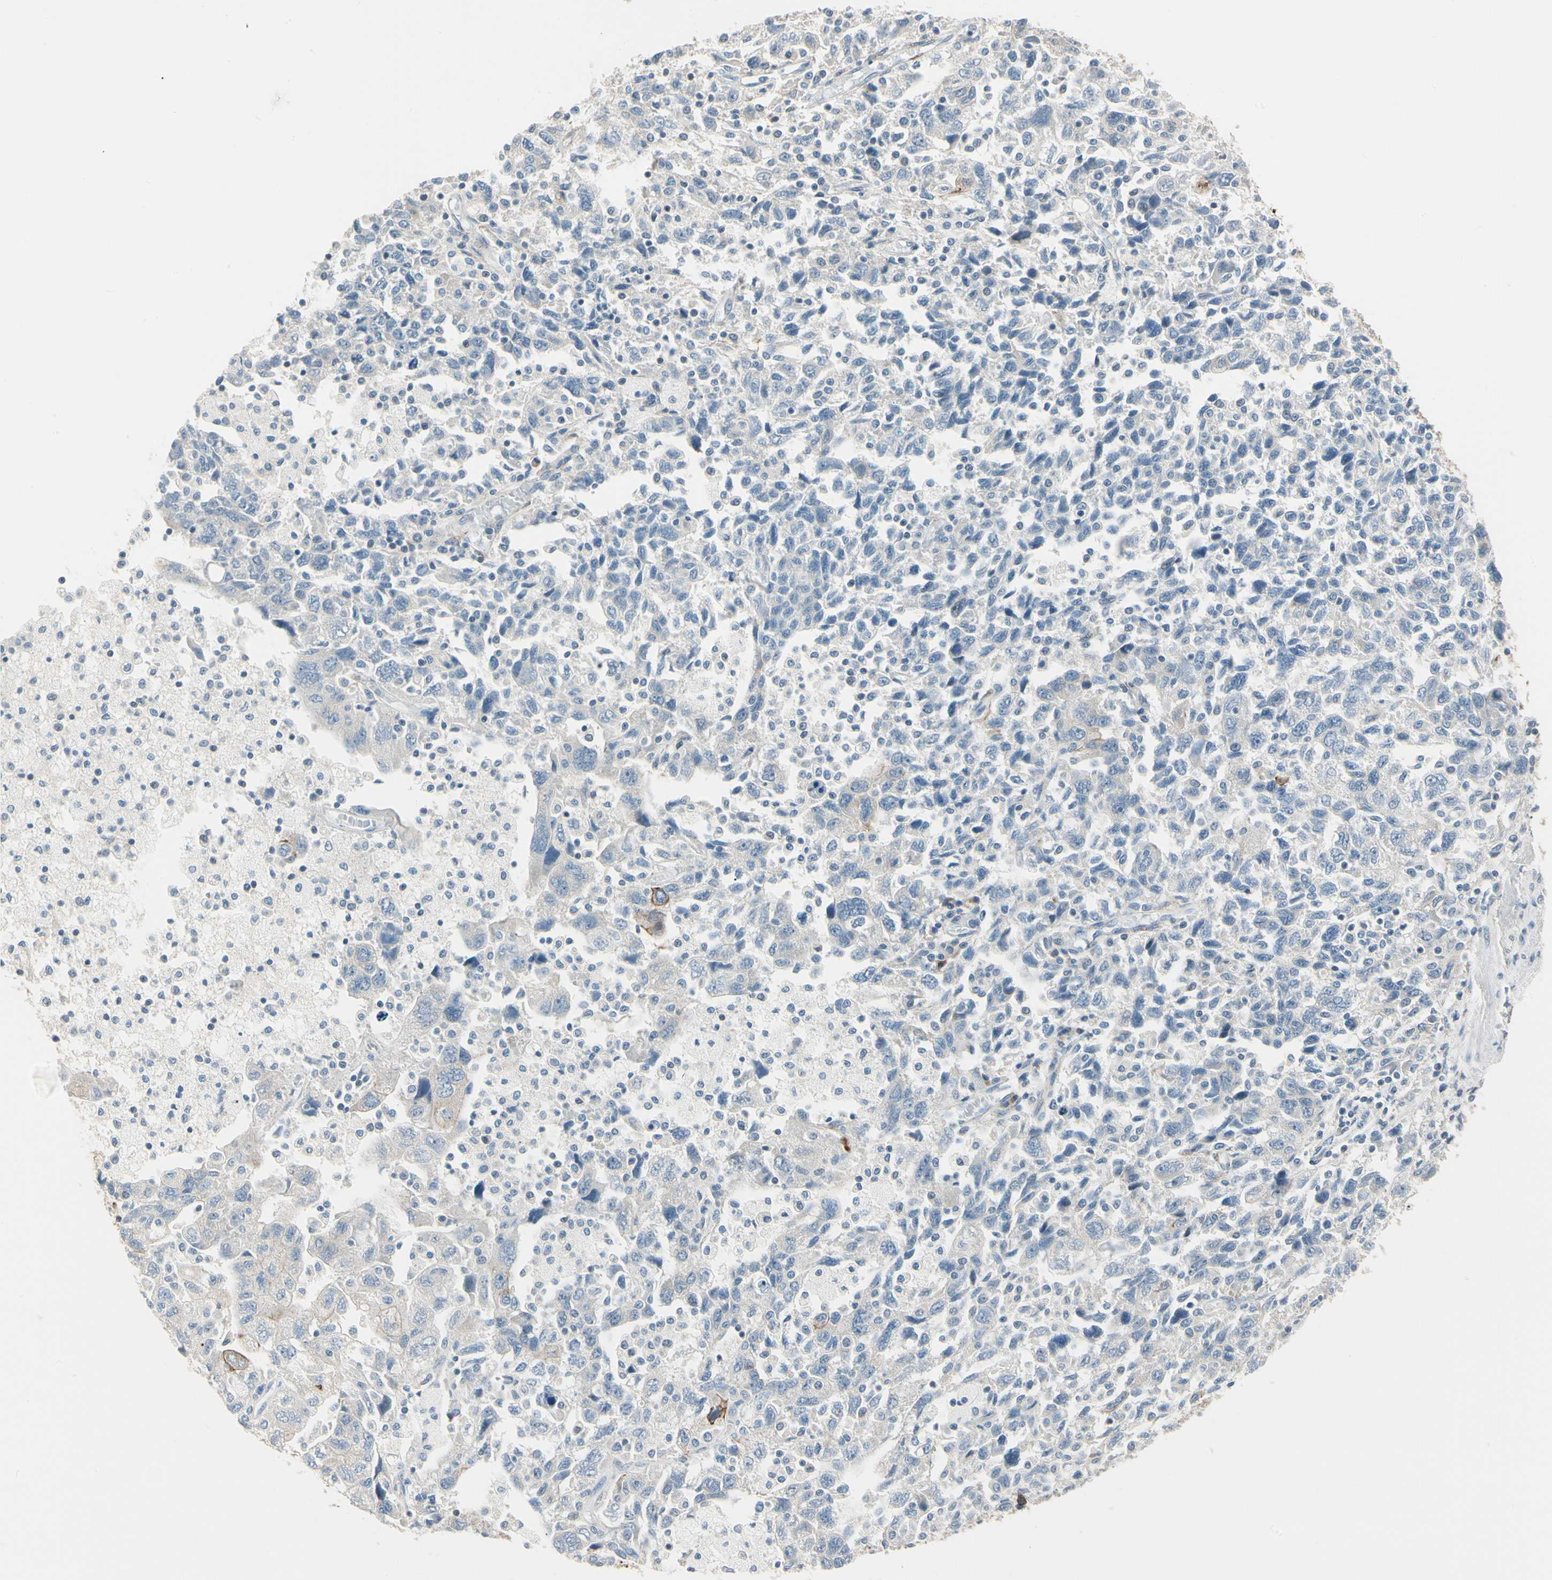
{"staining": {"intensity": "moderate", "quantity": "25%-75%", "location": "cytoplasmic/membranous"}, "tissue": "ovarian cancer", "cell_type": "Tumor cells", "image_type": "cancer", "snomed": [{"axis": "morphology", "description": "Carcinoma, NOS"}, {"axis": "morphology", "description": "Cystadenocarcinoma, serous, NOS"}, {"axis": "topography", "description": "Ovary"}], "caption": "Immunohistochemistry image of human ovarian serous cystadenocarcinoma stained for a protein (brown), which shows medium levels of moderate cytoplasmic/membranous expression in approximately 25%-75% of tumor cells.", "gene": "DUSP12", "patient": {"sex": "female", "age": 69}}